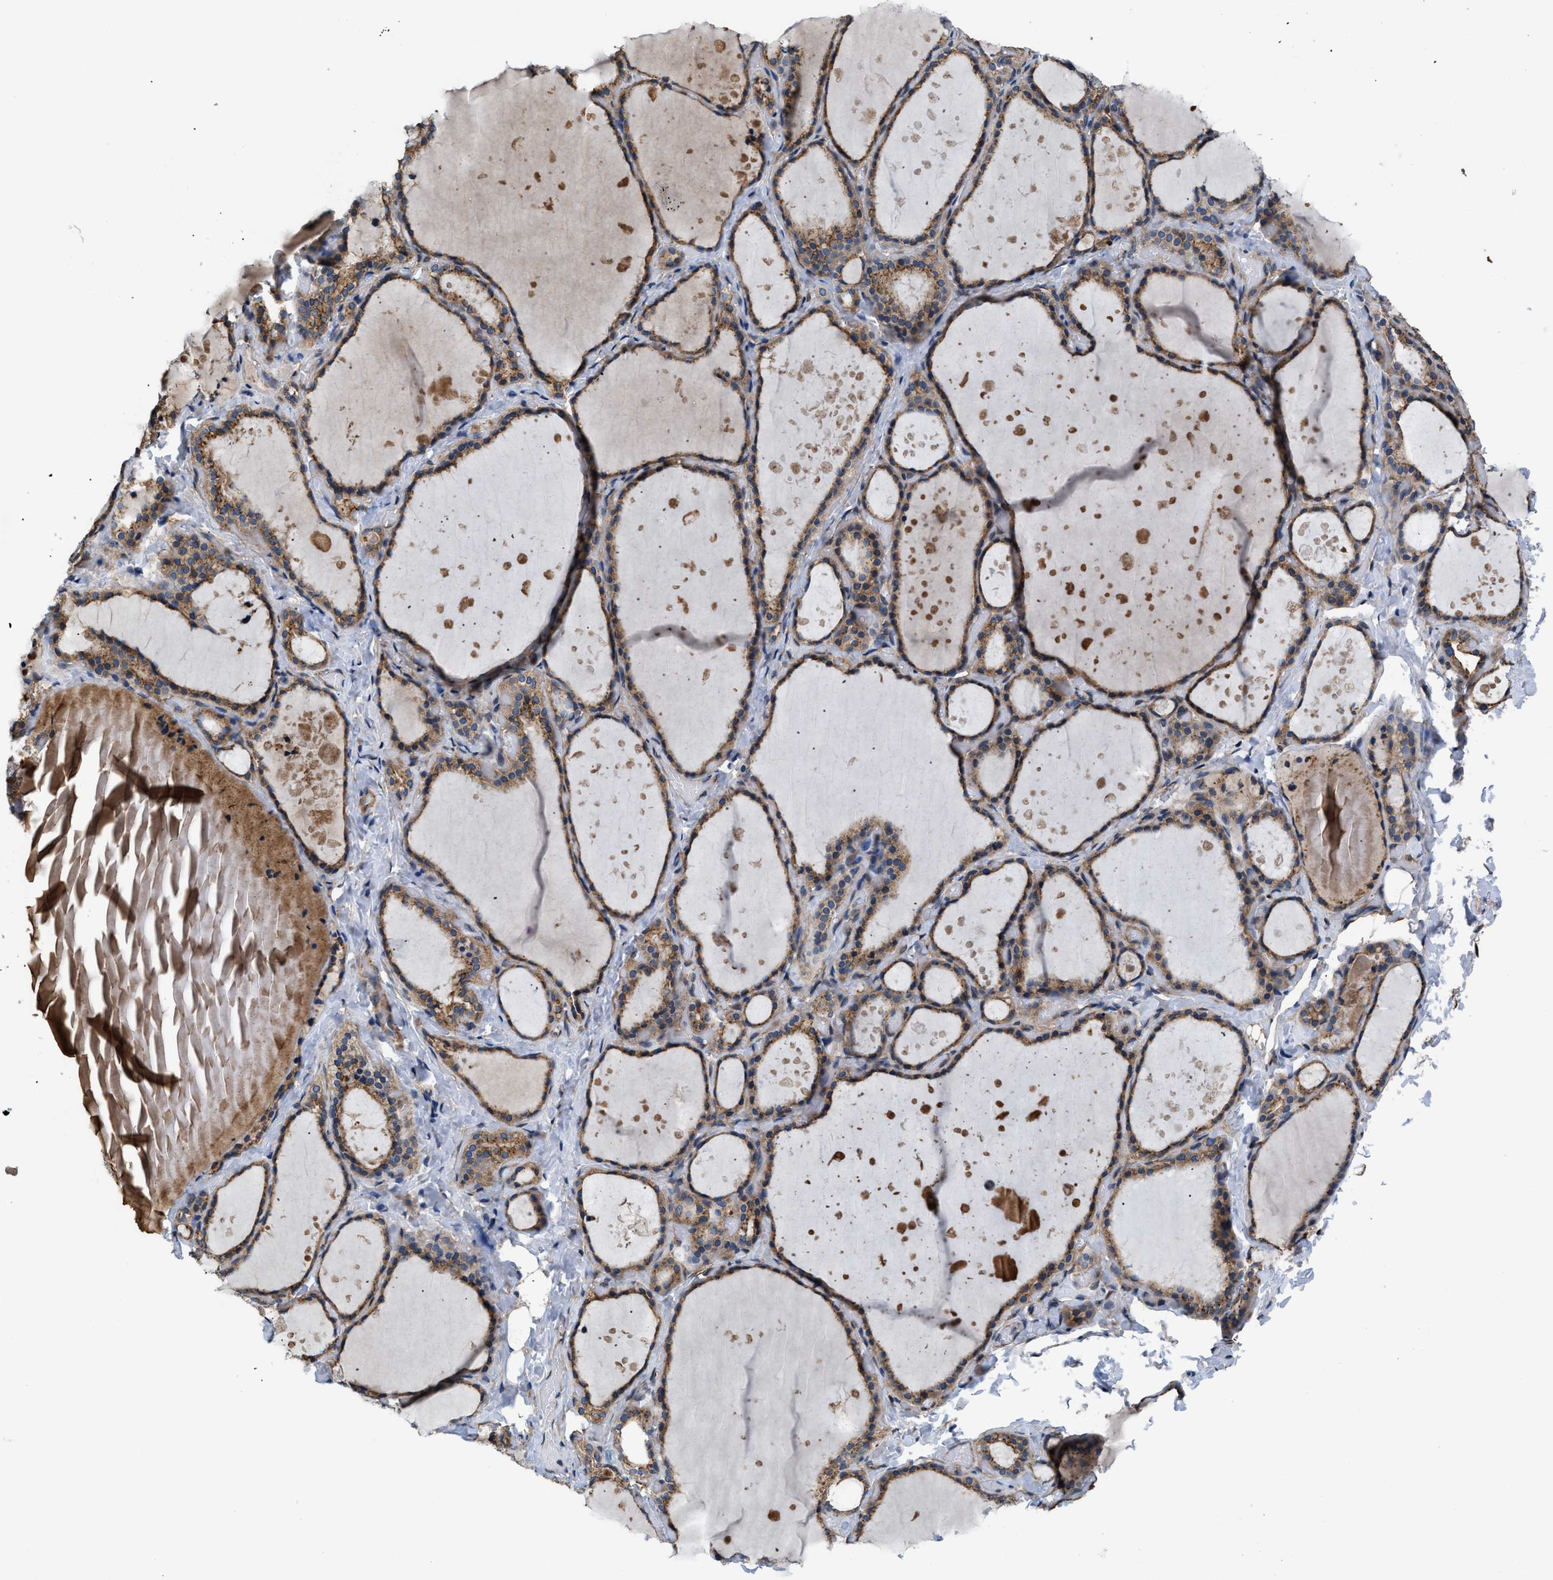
{"staining": {"intensity": "moderate", "quantity": ">75%", "location": "cytoplasmic/membranous"}, "tissue": "thyroid gland", "cell_type": "Glandular cells", "image_type": "normal", "snomed": [{"axis": "morphology", "description": "Normal tissue, NOS"}, {"axis": "topography", "description": "Thyroid gland"}], "caption": "Human thyroid gland stained with a brown dye reveals moderate cytoplasmic/membranous positive expression in about >75% of glandular cells.", "gene": "CEP128", "patient": {"sex": "female", "age": 44}}